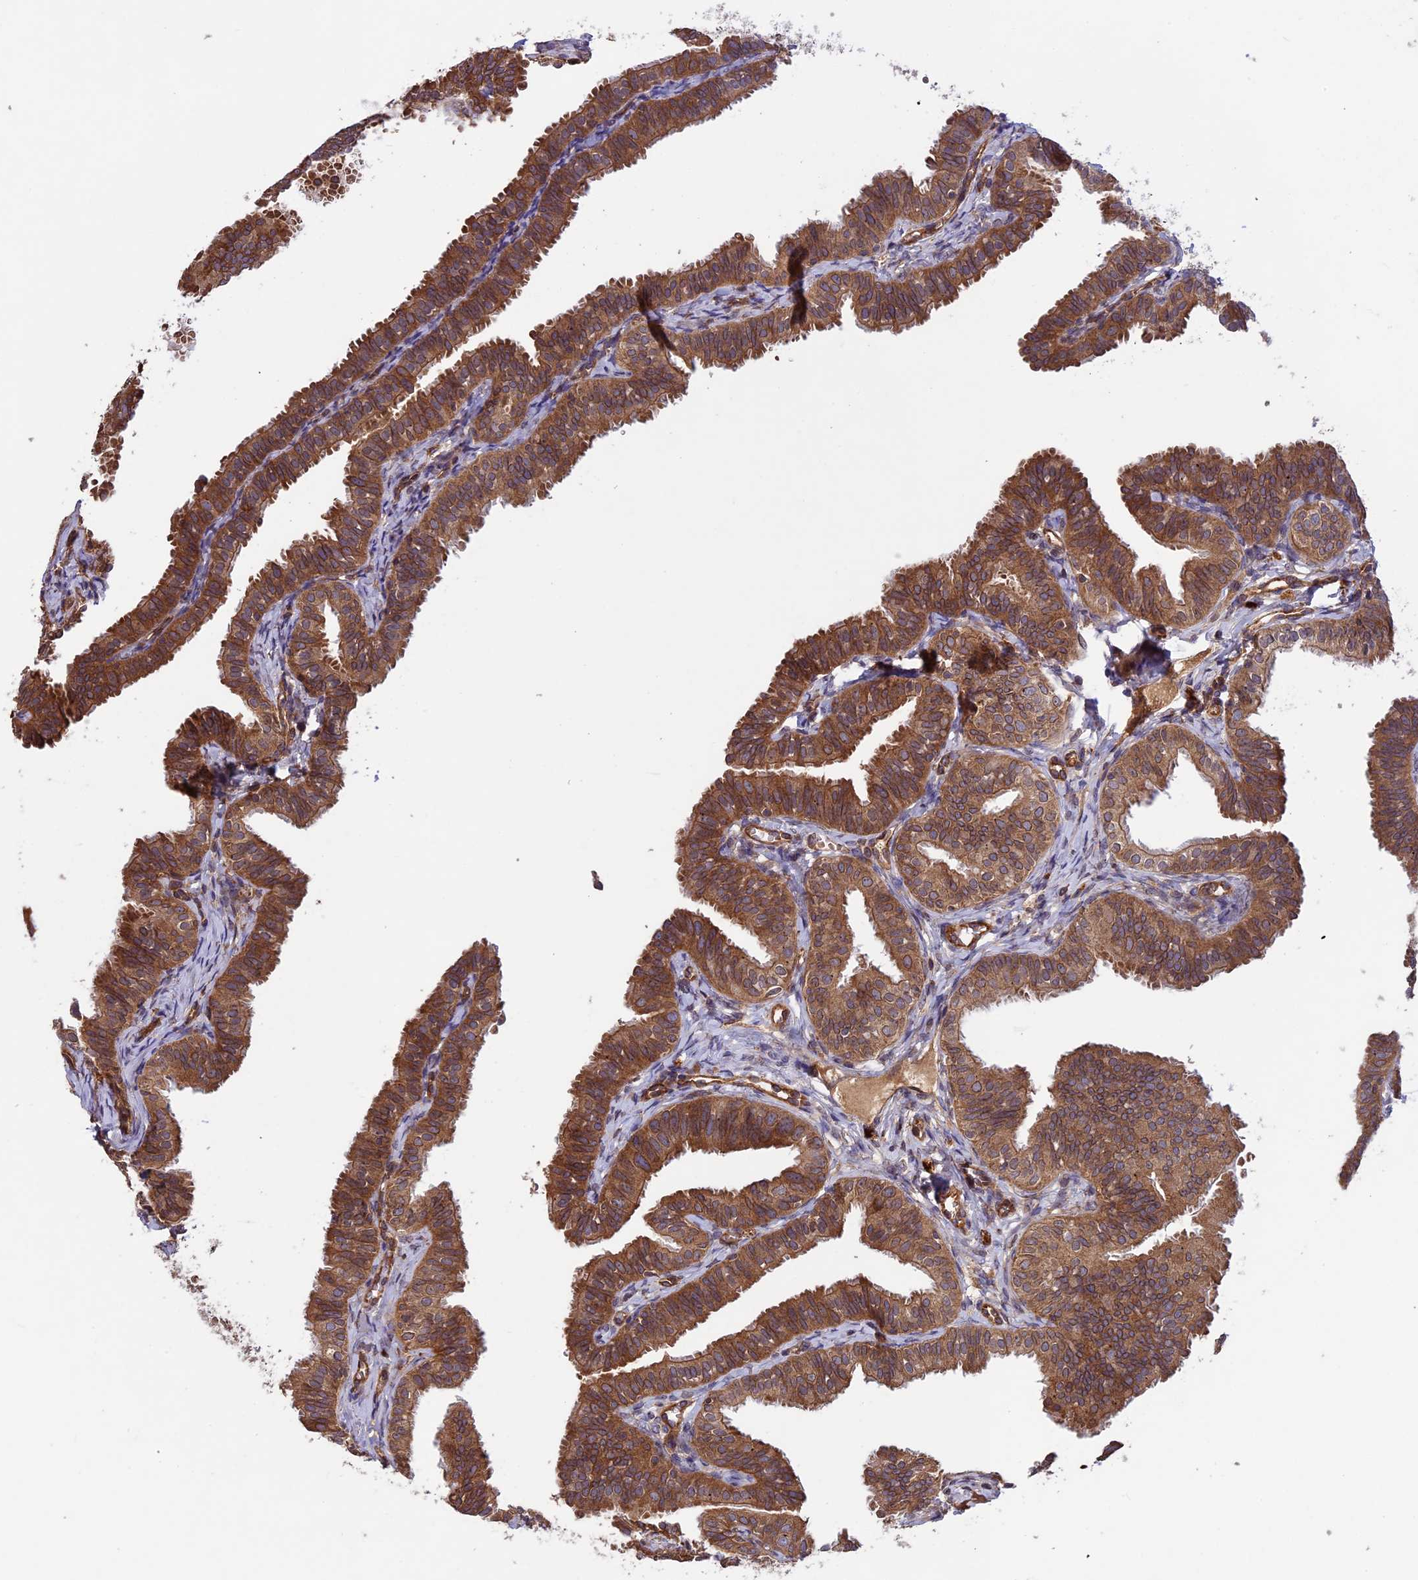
{"staining": {"intensity": "moderate", "quantity": ">75%", "location": "cytoplasmic/membranous,nuclear"}, "tissue": "fallopian tube", "cell_type": "Glandular cells", "image_type": "normal", "snomed": [{"axis": "morphology", "description": "Normal tissue, NOS"}, {"axis": "topography", "description": "Fallopian tube"}], "caption": "This micrograph exhibits IHC staining of normal human fallopian tube, with medium moderate cytoplasmic/membranous,nuclear positivity in approximately >75% of glandular cells.", "gene": "CCDC125", "patient": {"sex": "female", "age": 35}}